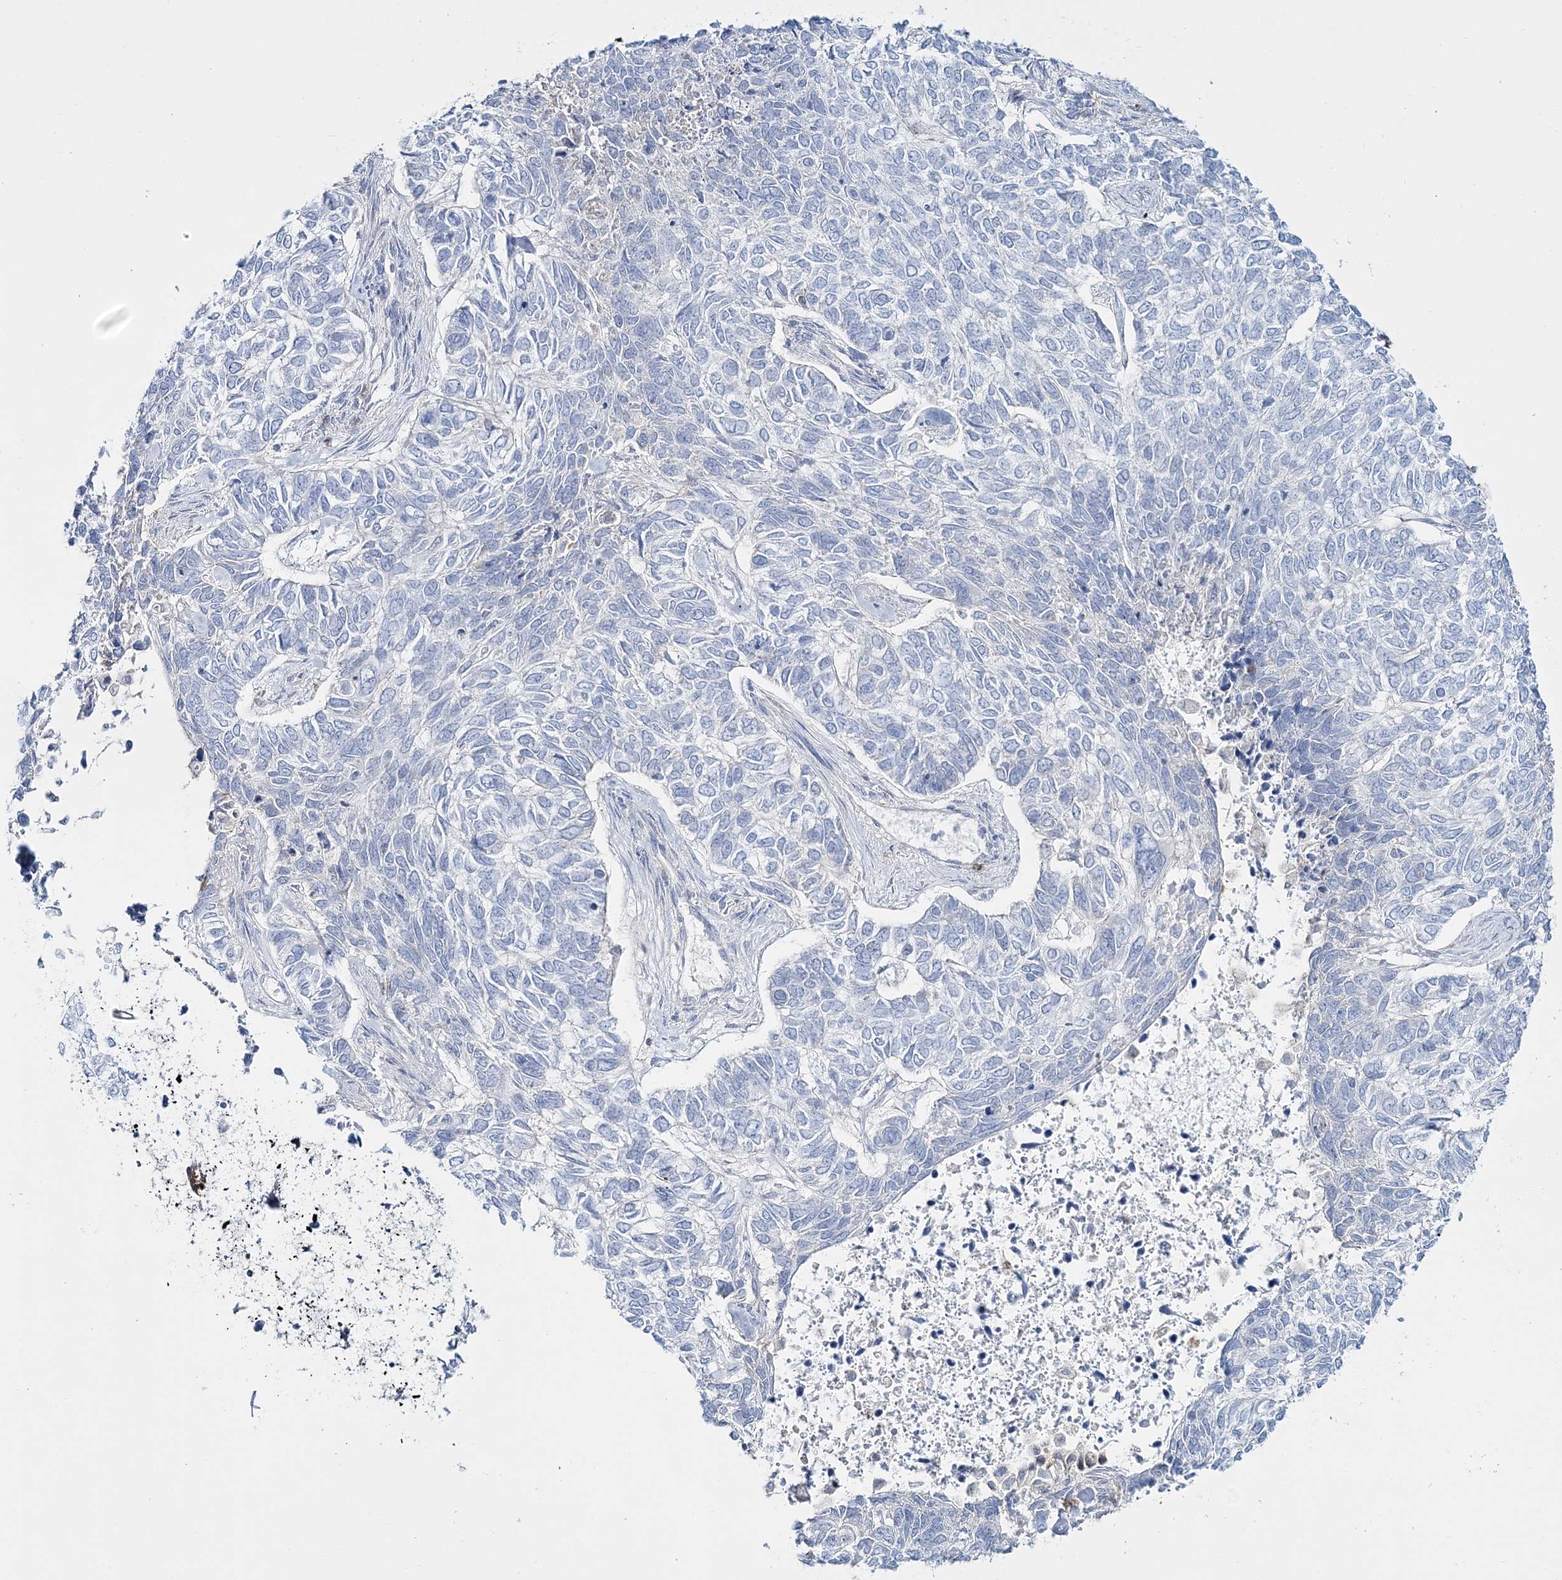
{"staining": {"intensity": "negative", "quantity": "none", "location": "none"}, "tissue": "skin cancer", "cell_type": "Tumor cells", "image_type": "cancer", "snomed": [{"axis": "morphology", "description": "Basal cell carcinoma"}, {"axis": "topography", "description": "Skin"}], "caption": "High magnification brightfield microscopy of skin basal cell carcinoma stained with DAB (brown) and counterstained with hematoxylin (blue): tumor cells show no significant staining.", "gene": "WDSUB1", "patient": {"sex": "female", "age": 65}}